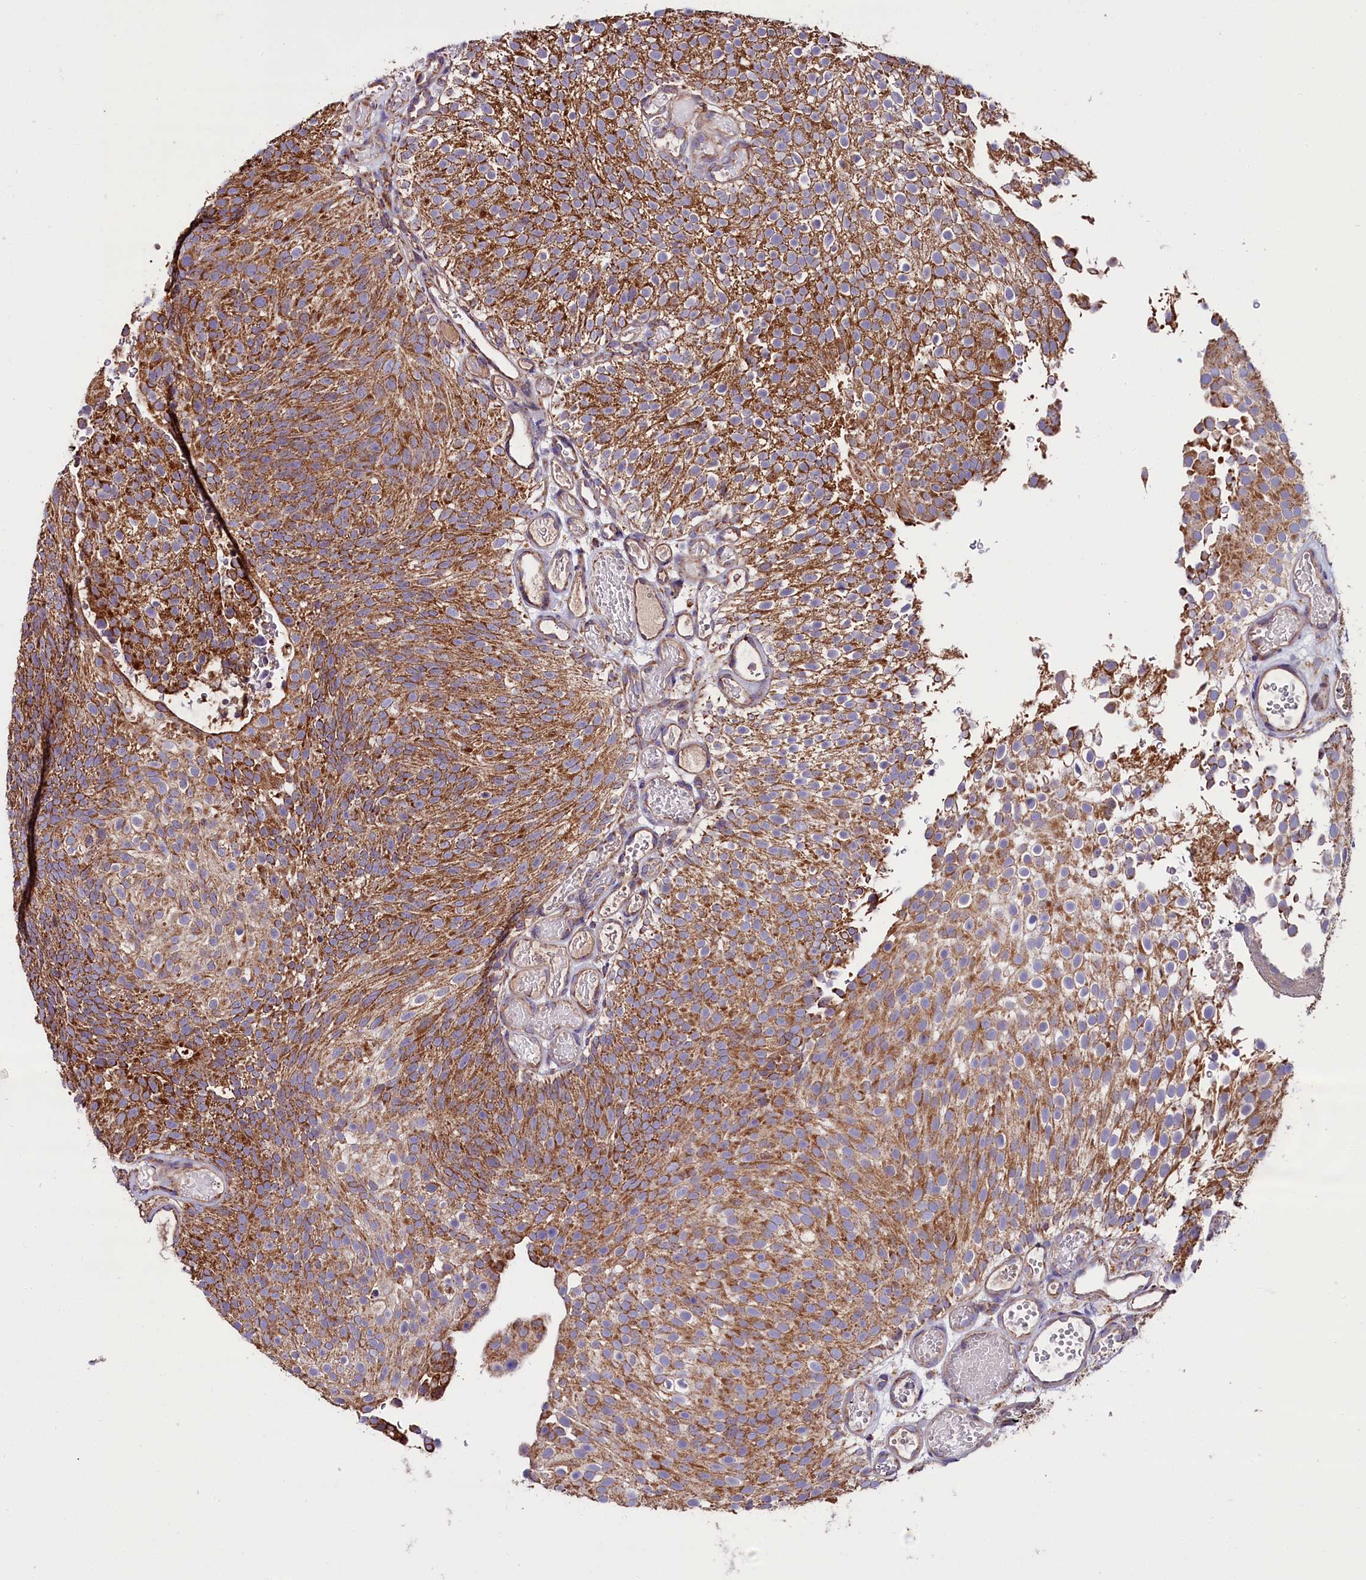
{"staining": {"intensity": "moderate", "quantity": ">75%", "location": "cytoplasmic/membranous"}, "tissue": "urothelial cancer", "cell_type": "Tumor cells", "image_type": "cancer", "snomed": [{"axis": "morphology", "description": "Urothelial carcinoma, Low grade"}, {"axis": "topography", "description": "Urinary bladder"}], "caption": "Human low-grade urothelial carcinoma stained with a protein marker displays moderate staining in tumor cells.", "gene": "ZSWIM1", "patient": {"sex": "male", "age": 78}}